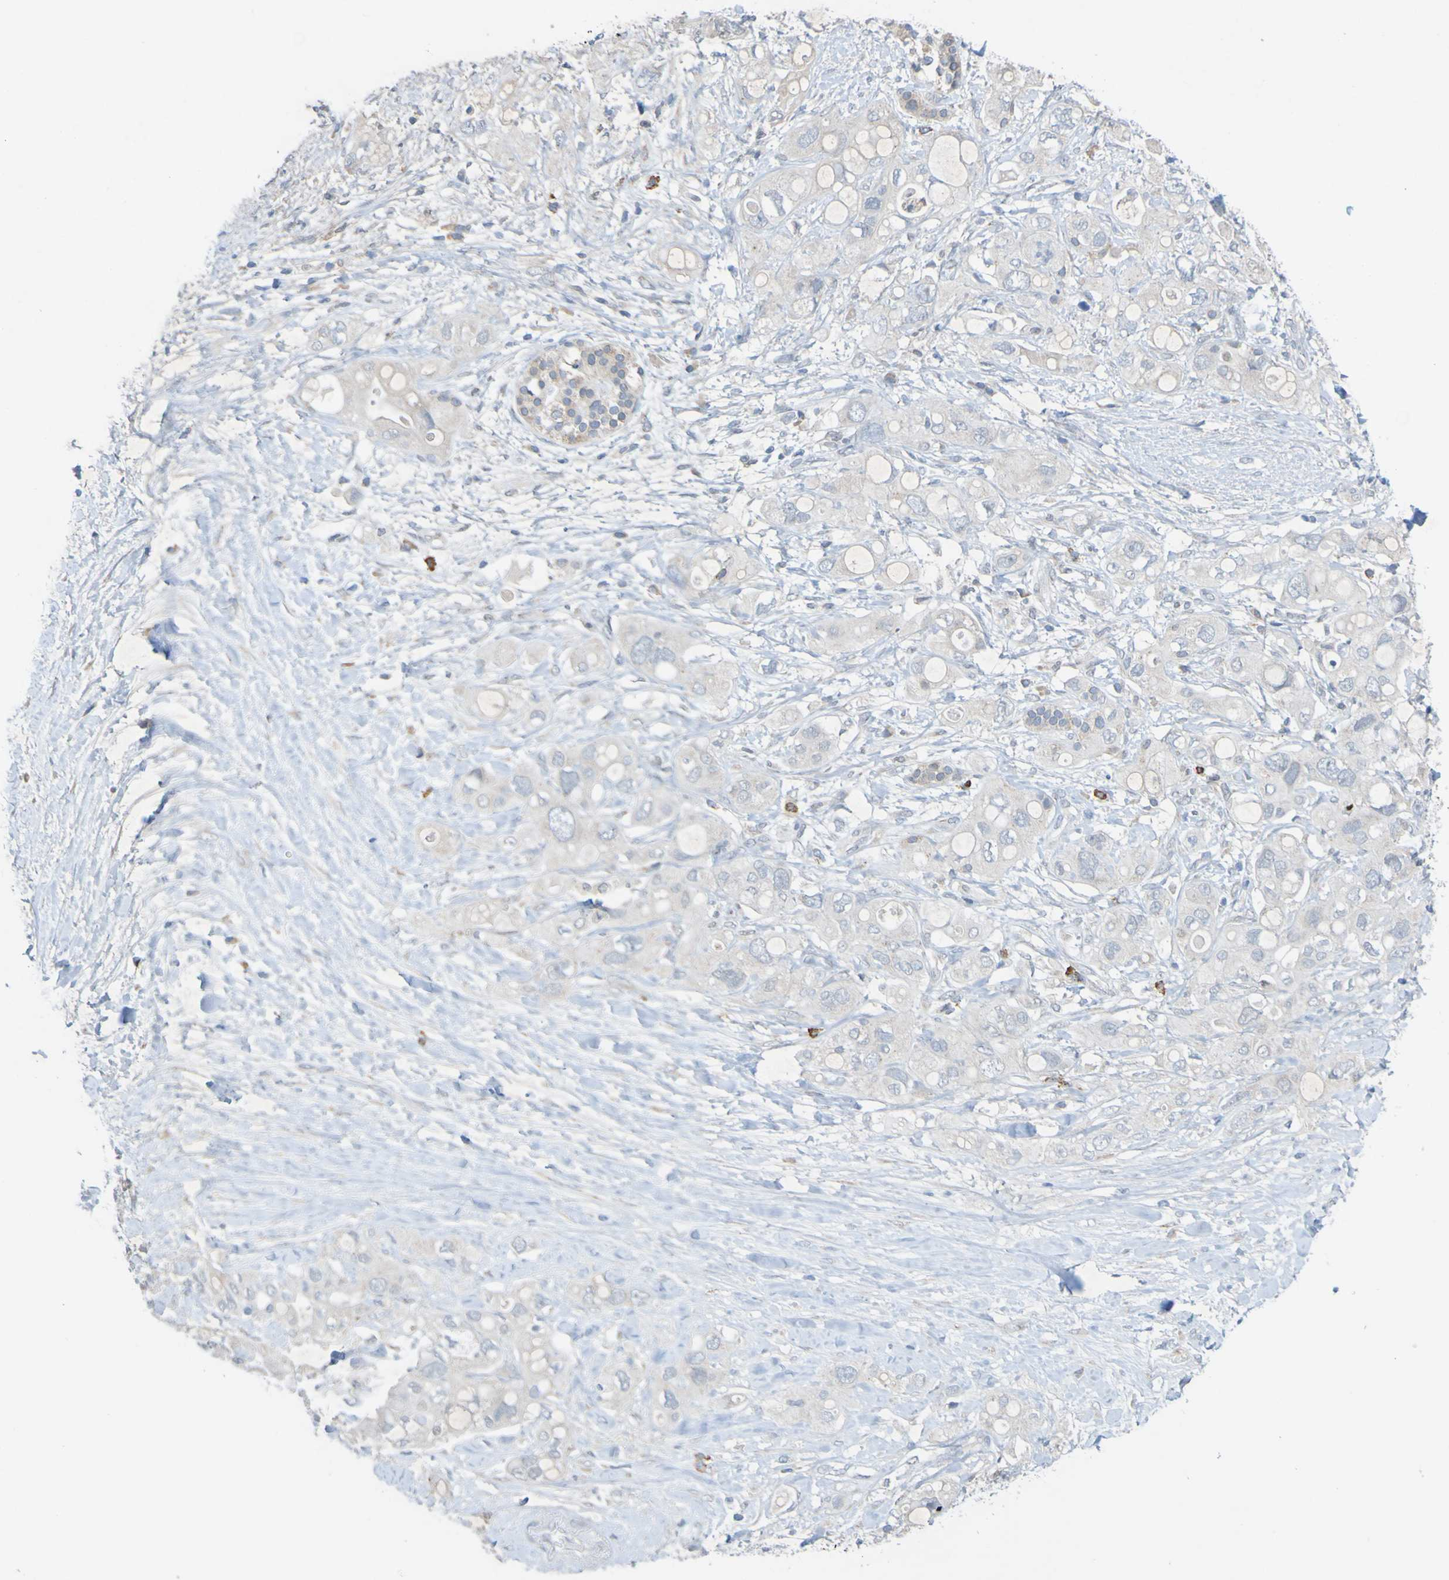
{"staining": {"intensity": "weak", "quantity": "<25%", "location": "cytoplasmic/membranous"}, "tissue": "pancreatic cancer", "cell_type": "Tumor cells", "image_type": "cancer", "snomed": [{"axis": "morphology", "description": "Adenocarcinoma, NOS"}, {"axis": "topography", "description": "Pancreas"}], "caption": "DAB (3,3'-diaminobenzidine) immunohistochemical staining of pancreatic adenocarcinoma reveals no significant expression in tumor cells.", "gene": "LILRB5", "patient": {"sex": "female", "age": 56}}